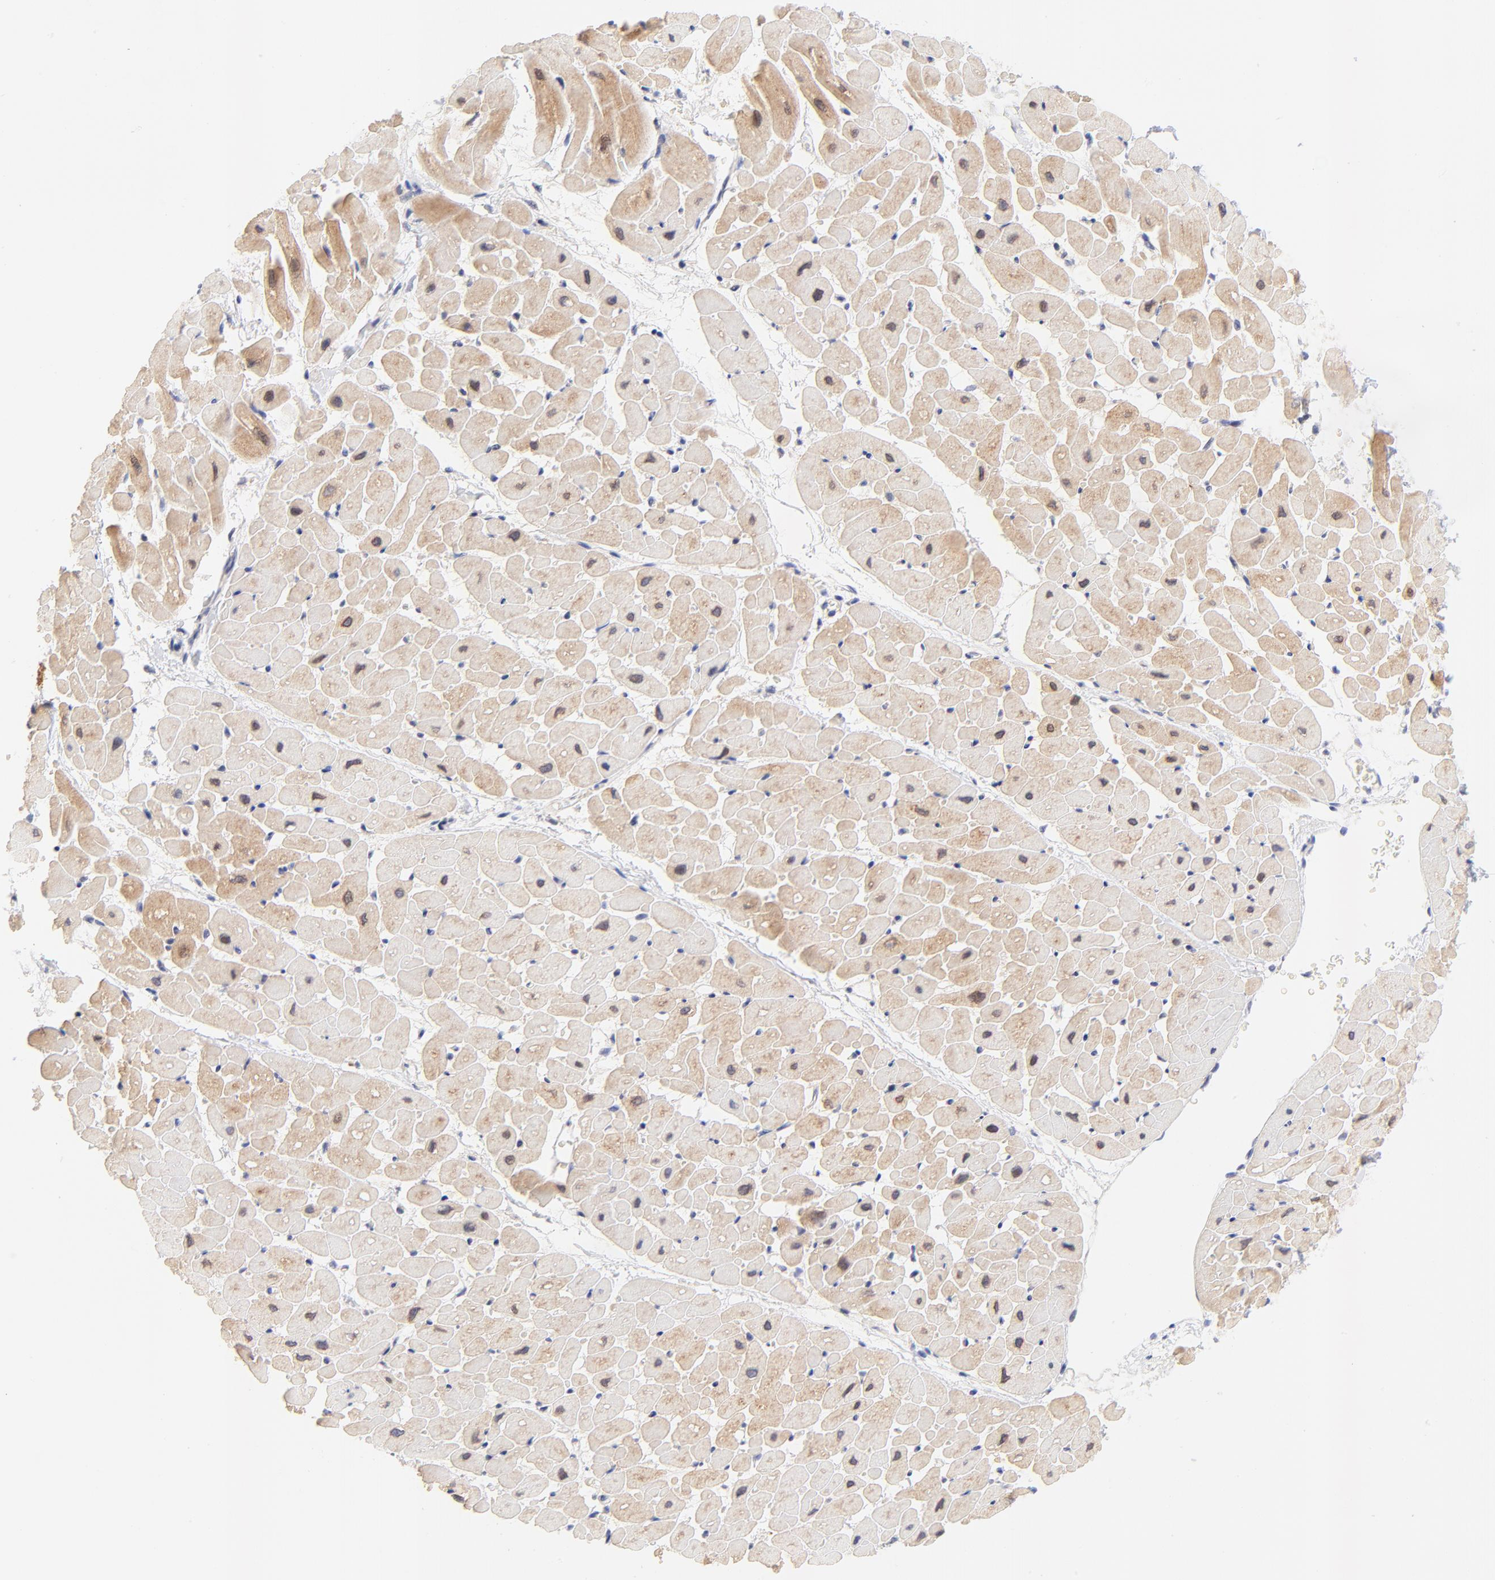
{"staining": {"intensity": "weak", "quantity": ">75%", "location": "cytoplasmic/membranous,nuclear"}, "tissue": "heart muscle", "cell_type": "Cardiomyocytes", "image_type": "normal", "snomed": [{"axis": "morphology", "description": "Normal tissue, NOS"}, {"axis": "topography", "description": "Heart"}], "caption": "A high-resolution image shows immunohistochemistry staining of benign heart muscle, which displays weak cytoplasmic/membranous,nuclear expression in approximately >75% of cardiomyocytes. The staining was performed using DAB (3,3'-diaminobenzidine), with brown indicating positive protein expression. Nuclei are stained blue with hematoxylin.", "gene": "AFF2", "patient": {"sex": "male", "age": 45}}